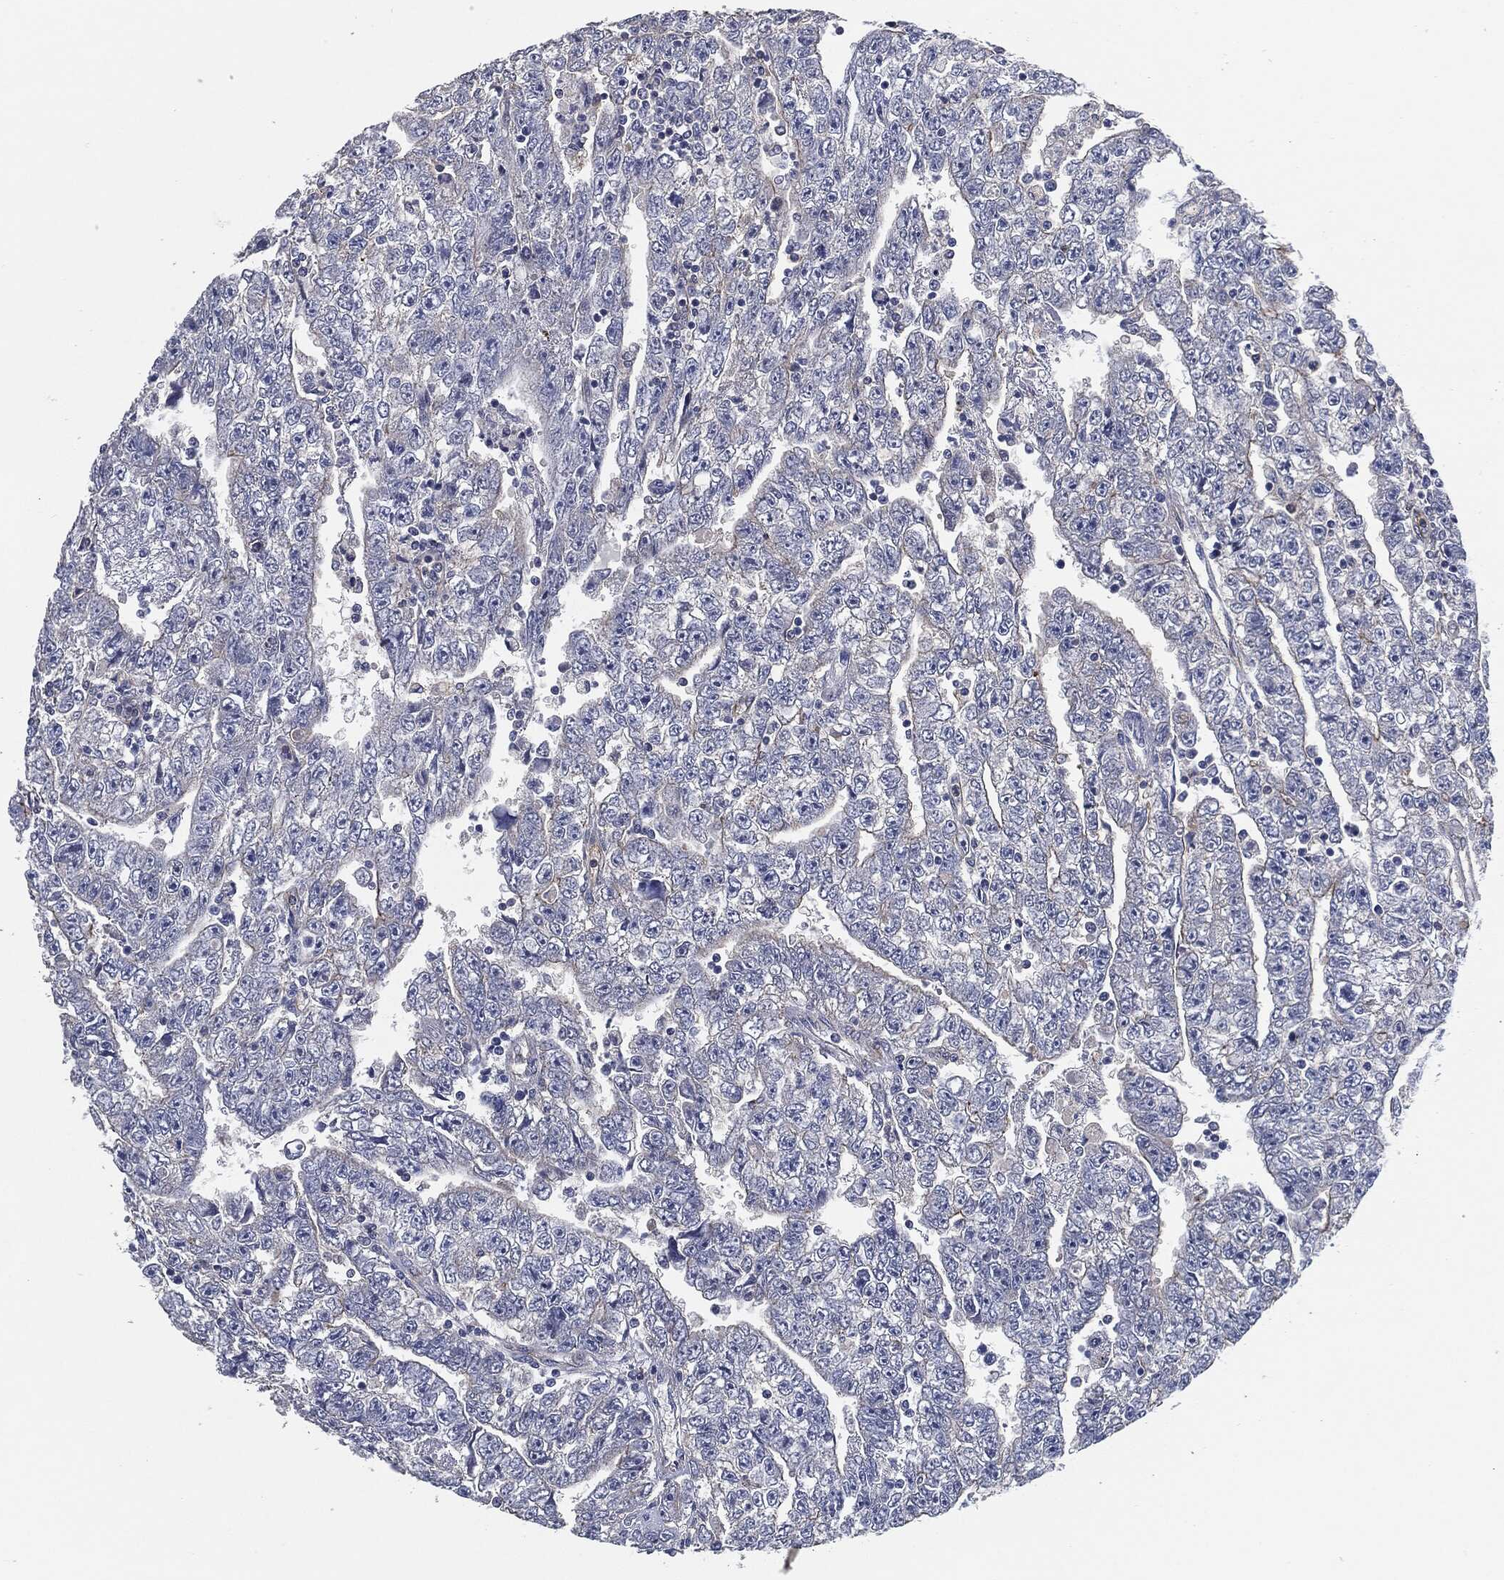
{"staining": {"intensity": "moderate", "quantity": "<25%", "location": "cytoplasmic/membranous"}, "tissue": "testis cancer", "cell_type": "Tumor cells", "image_type": "cancer", "snomed": [{"axis": "morphology", "description": "Carcinoma, Embryonal, NOS"}, {"axis": "topography", "description": "Testis"}], "caption": "Protein analysis of testis embryonal carcinoma tissue displays moderate cytoplasmic/membranous staining in approximately <25% of tumor cells.", "gene": "SVIL", "patient": {"sex": "male", "age": 25}}